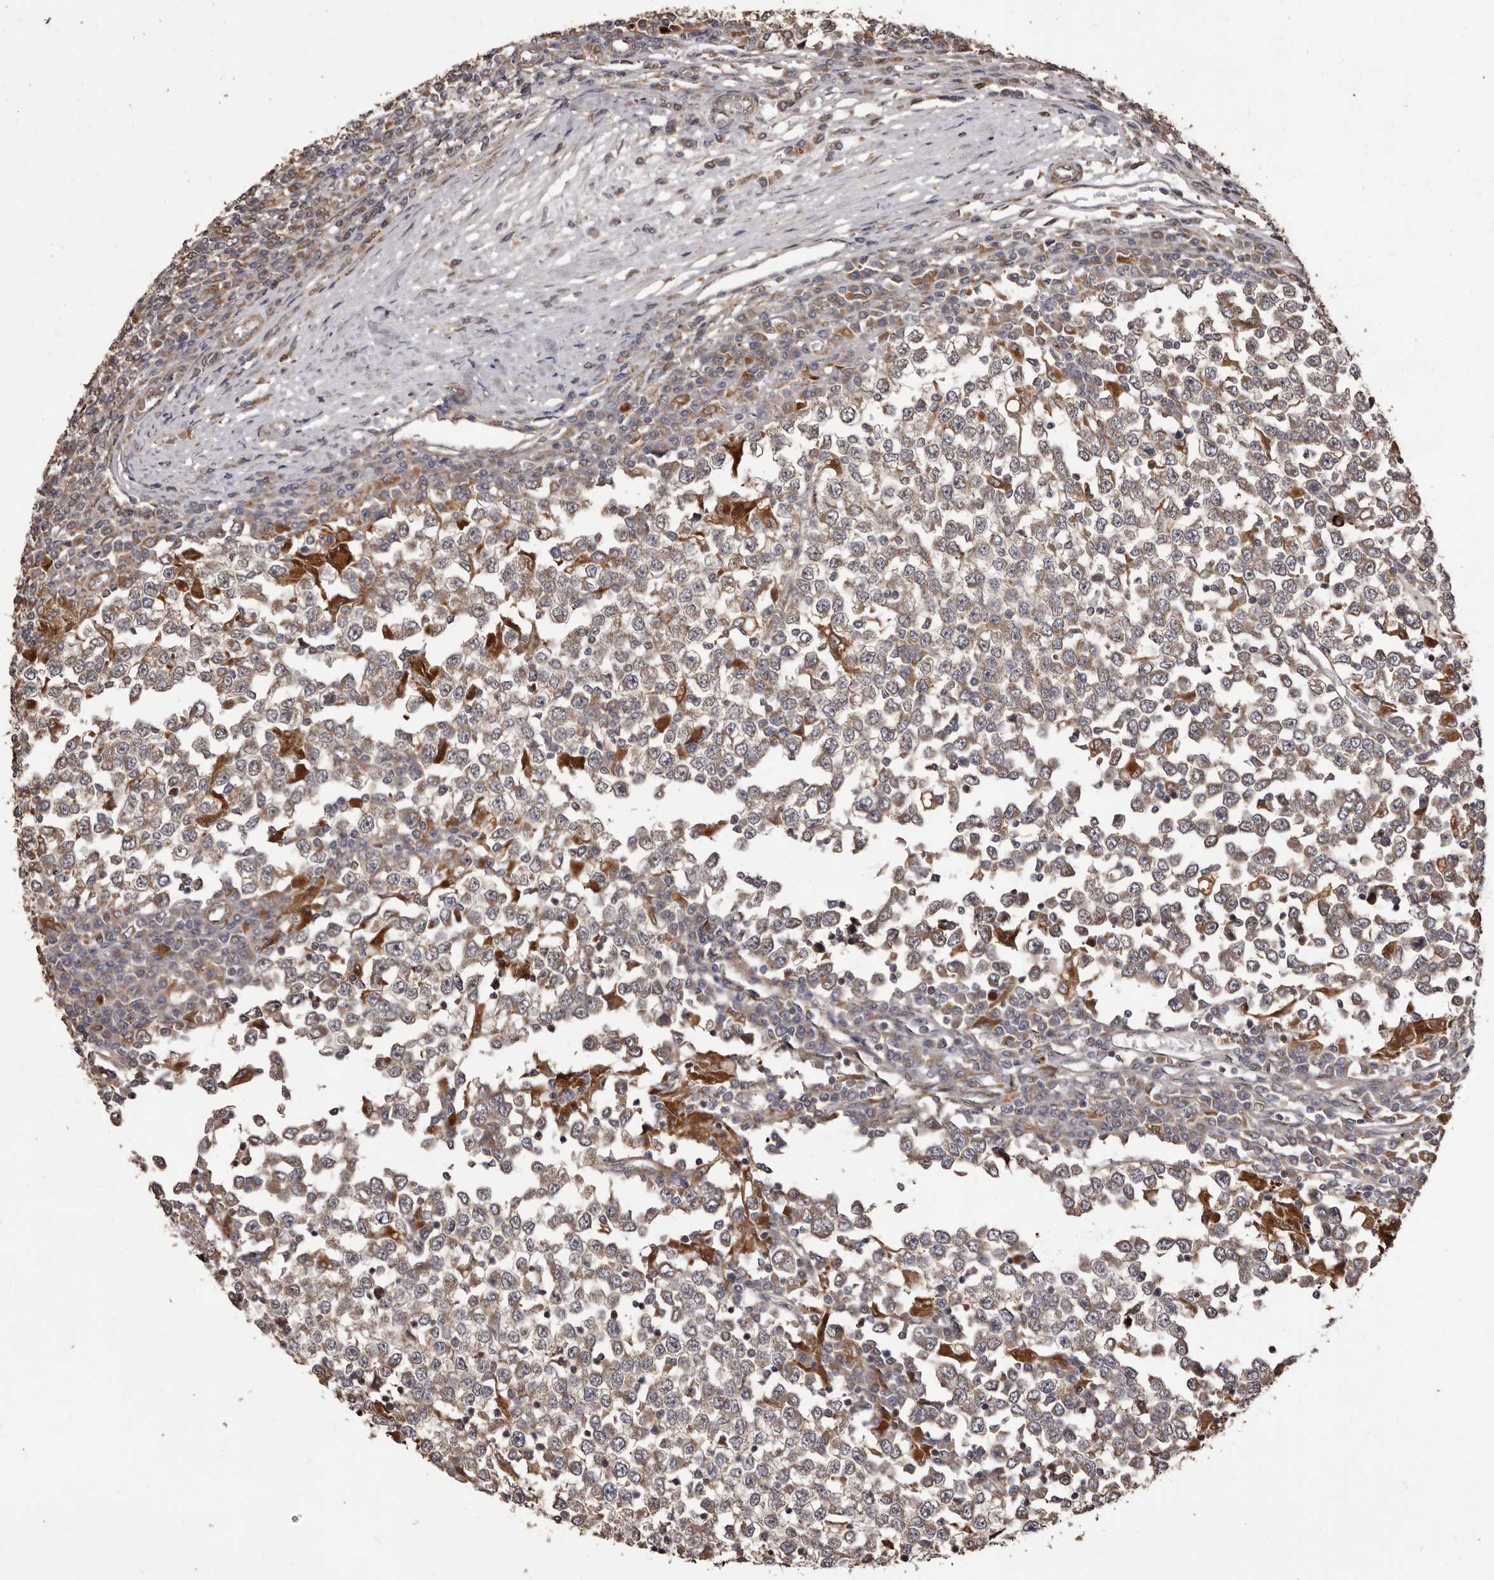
{"staining": {"intensity": "weak", "quantity": ">75%", "location": "cytoplasmic/membranous"}, "tissue": "testis cancer", "cell_type": "Tumor cells", "image_type": "cancer", "snomed": [{"axis": "morphology", "description": "Seminoma, NOS"}, {"axis": "topography", "description": "Testis"}], "caption": "A micrograph showing weak cytoplasmic/membranous staining in about >75% of tumor cells in testis cancer (seminoma), as visualized by brown immunohistochemical staining.", "gene": "ZCCHC7", "patient": {"sex": "male", "age": 65}}